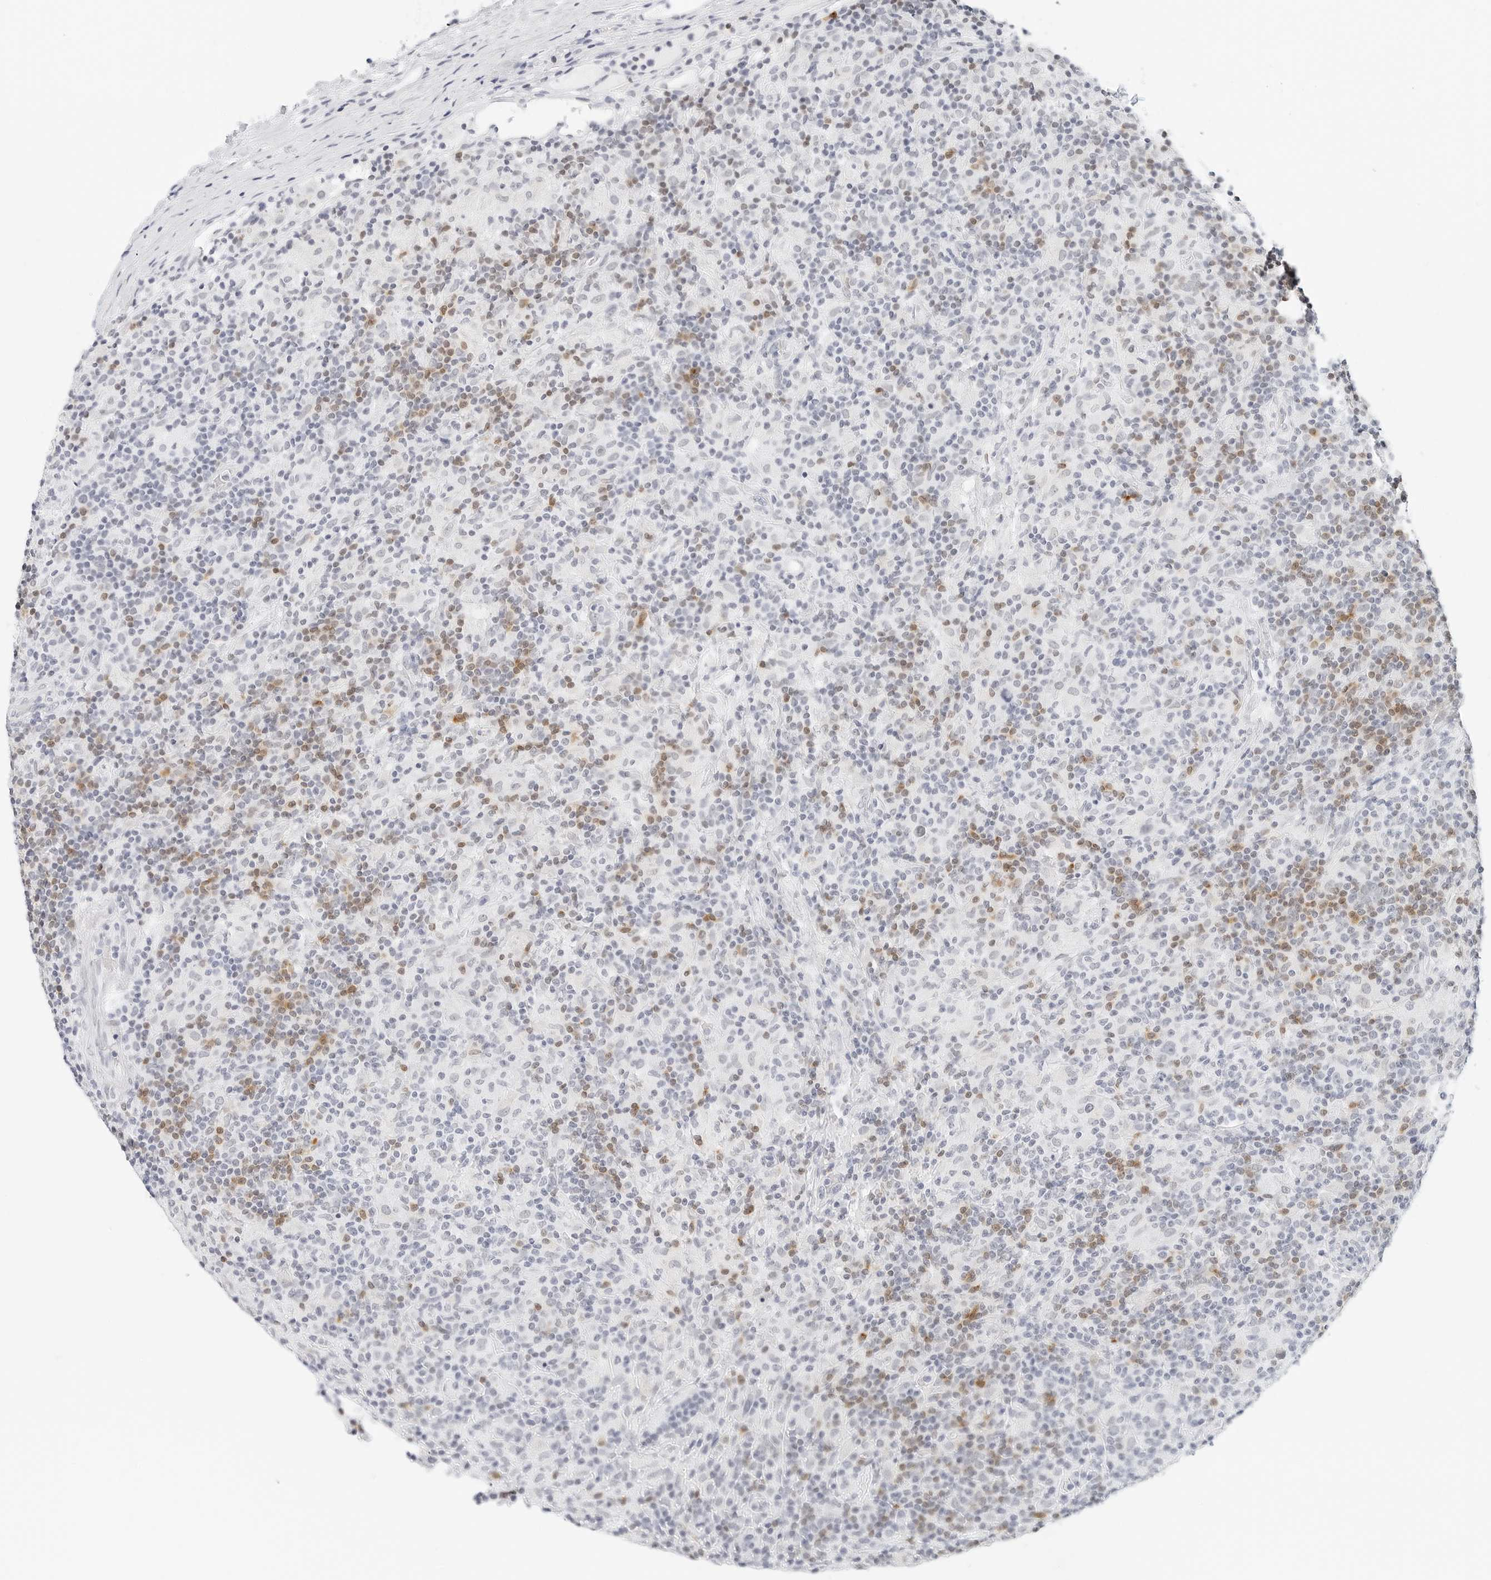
{"staining": {"intensity": "negative", "quantity": "none", "location": "none"}, "tissue": "lymphoma", "cell_type": "Tumor cells", "image_type": "cancer", "snomed": [{"axis": "morphology", "description": "Hodgkin's disease, NOS"}, {"axis": "topography", "description": "Lymph node"}], "caption": "Human lymphoma stained for a protein using immunohistochemistry reveals no positivity in tumor cells.", "gene": "CD22", "patient": {"sex": "male", "age": 70}}